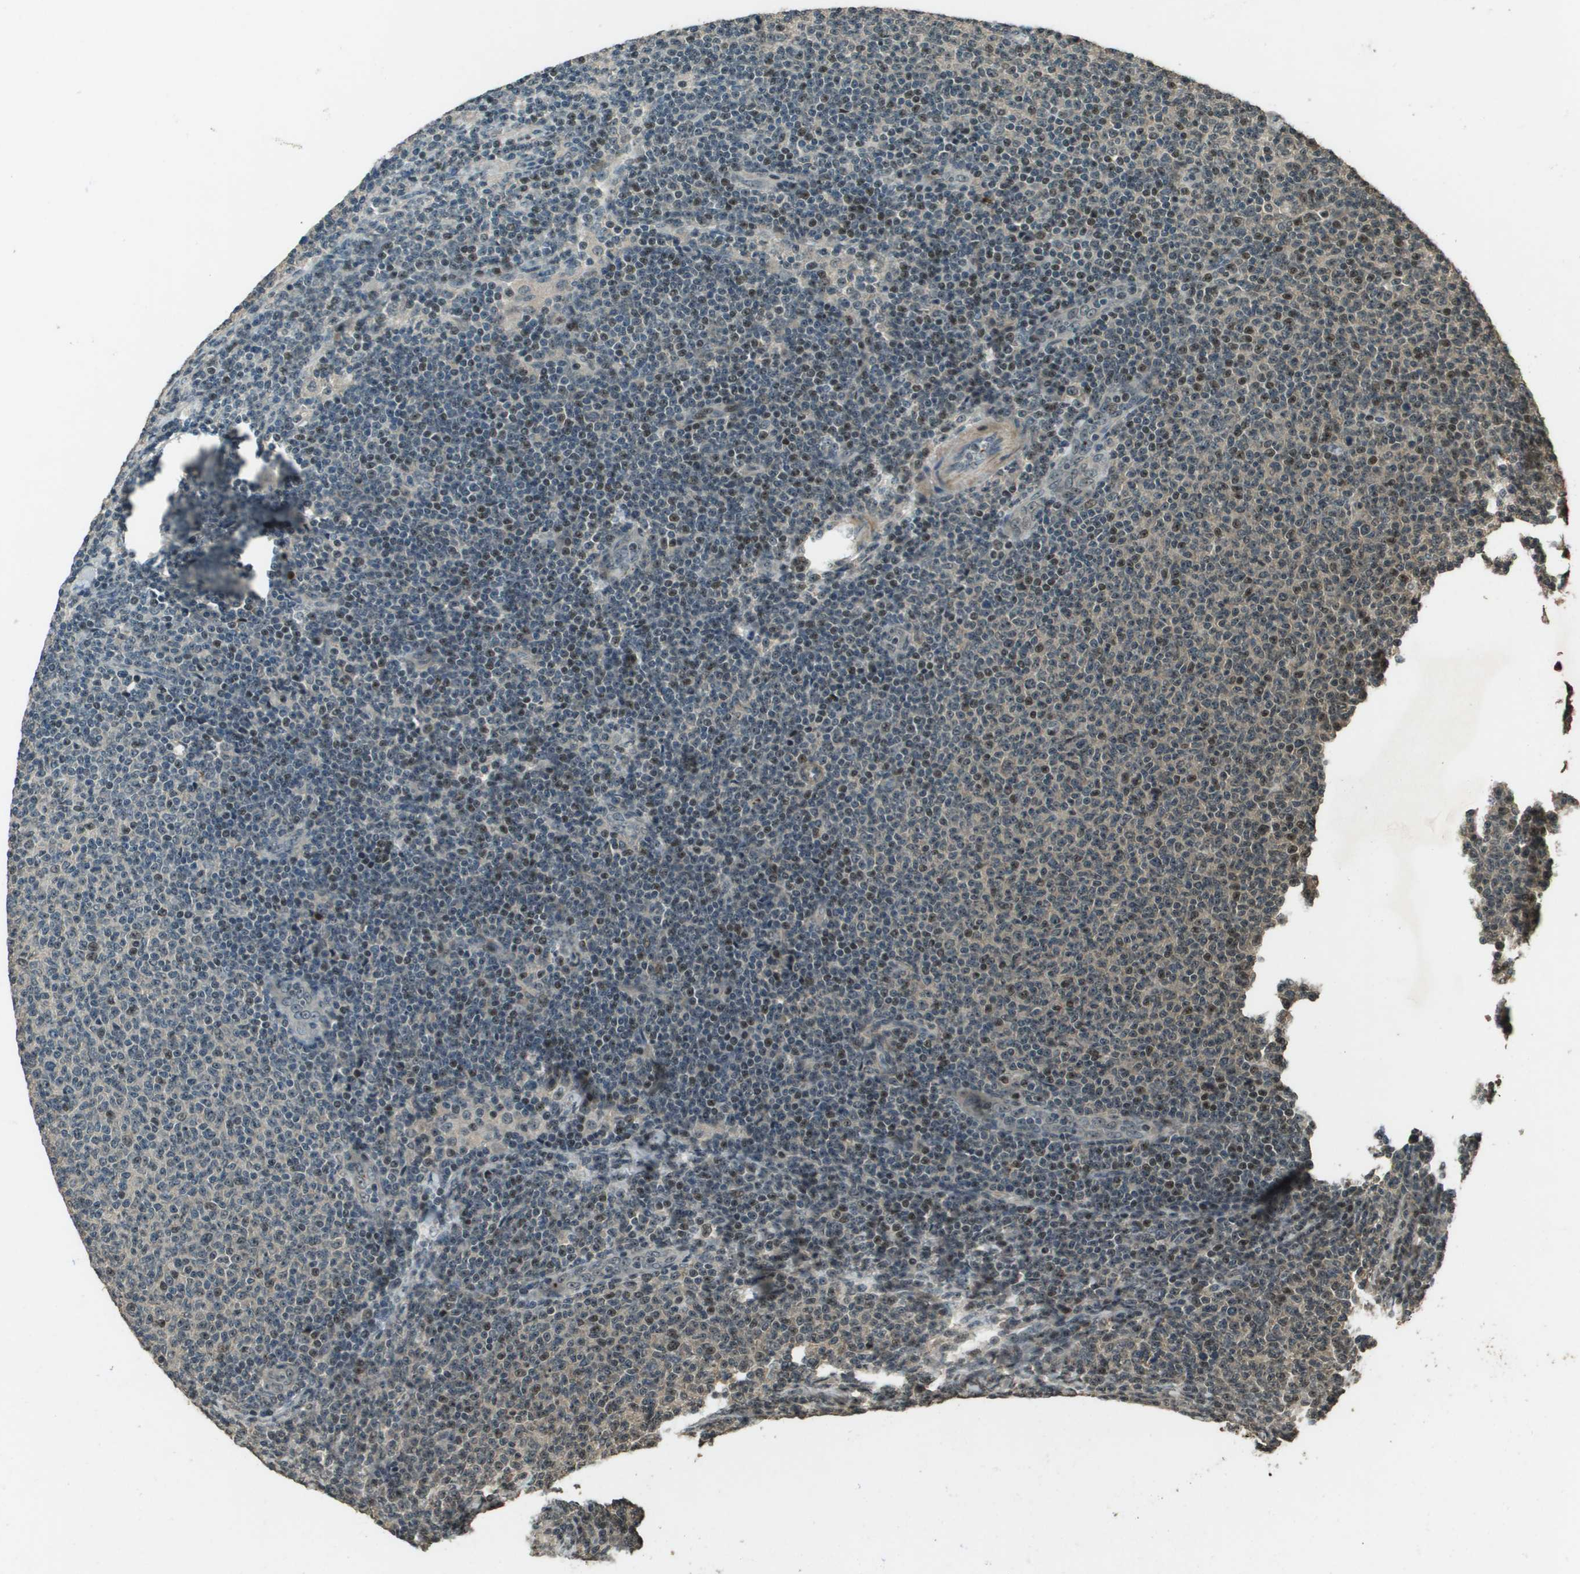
{"staining": {"intensity": "negative", "quantity": "none", "location": "none"}, "tissue": "lymphoma", "cell_type": "Tumor cells", "image_type": "cancer", "snomed": [{"axis": "morphology", "description": "Malignant lymphoma, non-Hodgkin's type, Low grade"}, {"axis": "topography", "description": "Lymph node"}], "caption": "High magnification brightfield microscopy of malignant lymphoma, non-Hodgkin's type (low-grade) stained with DAB (brown) and counterstained with hematoxylin (blue): tumor cells show no significant staining.", "gene": "SDC3", "patient": {"sex": "male", "age": 66}}